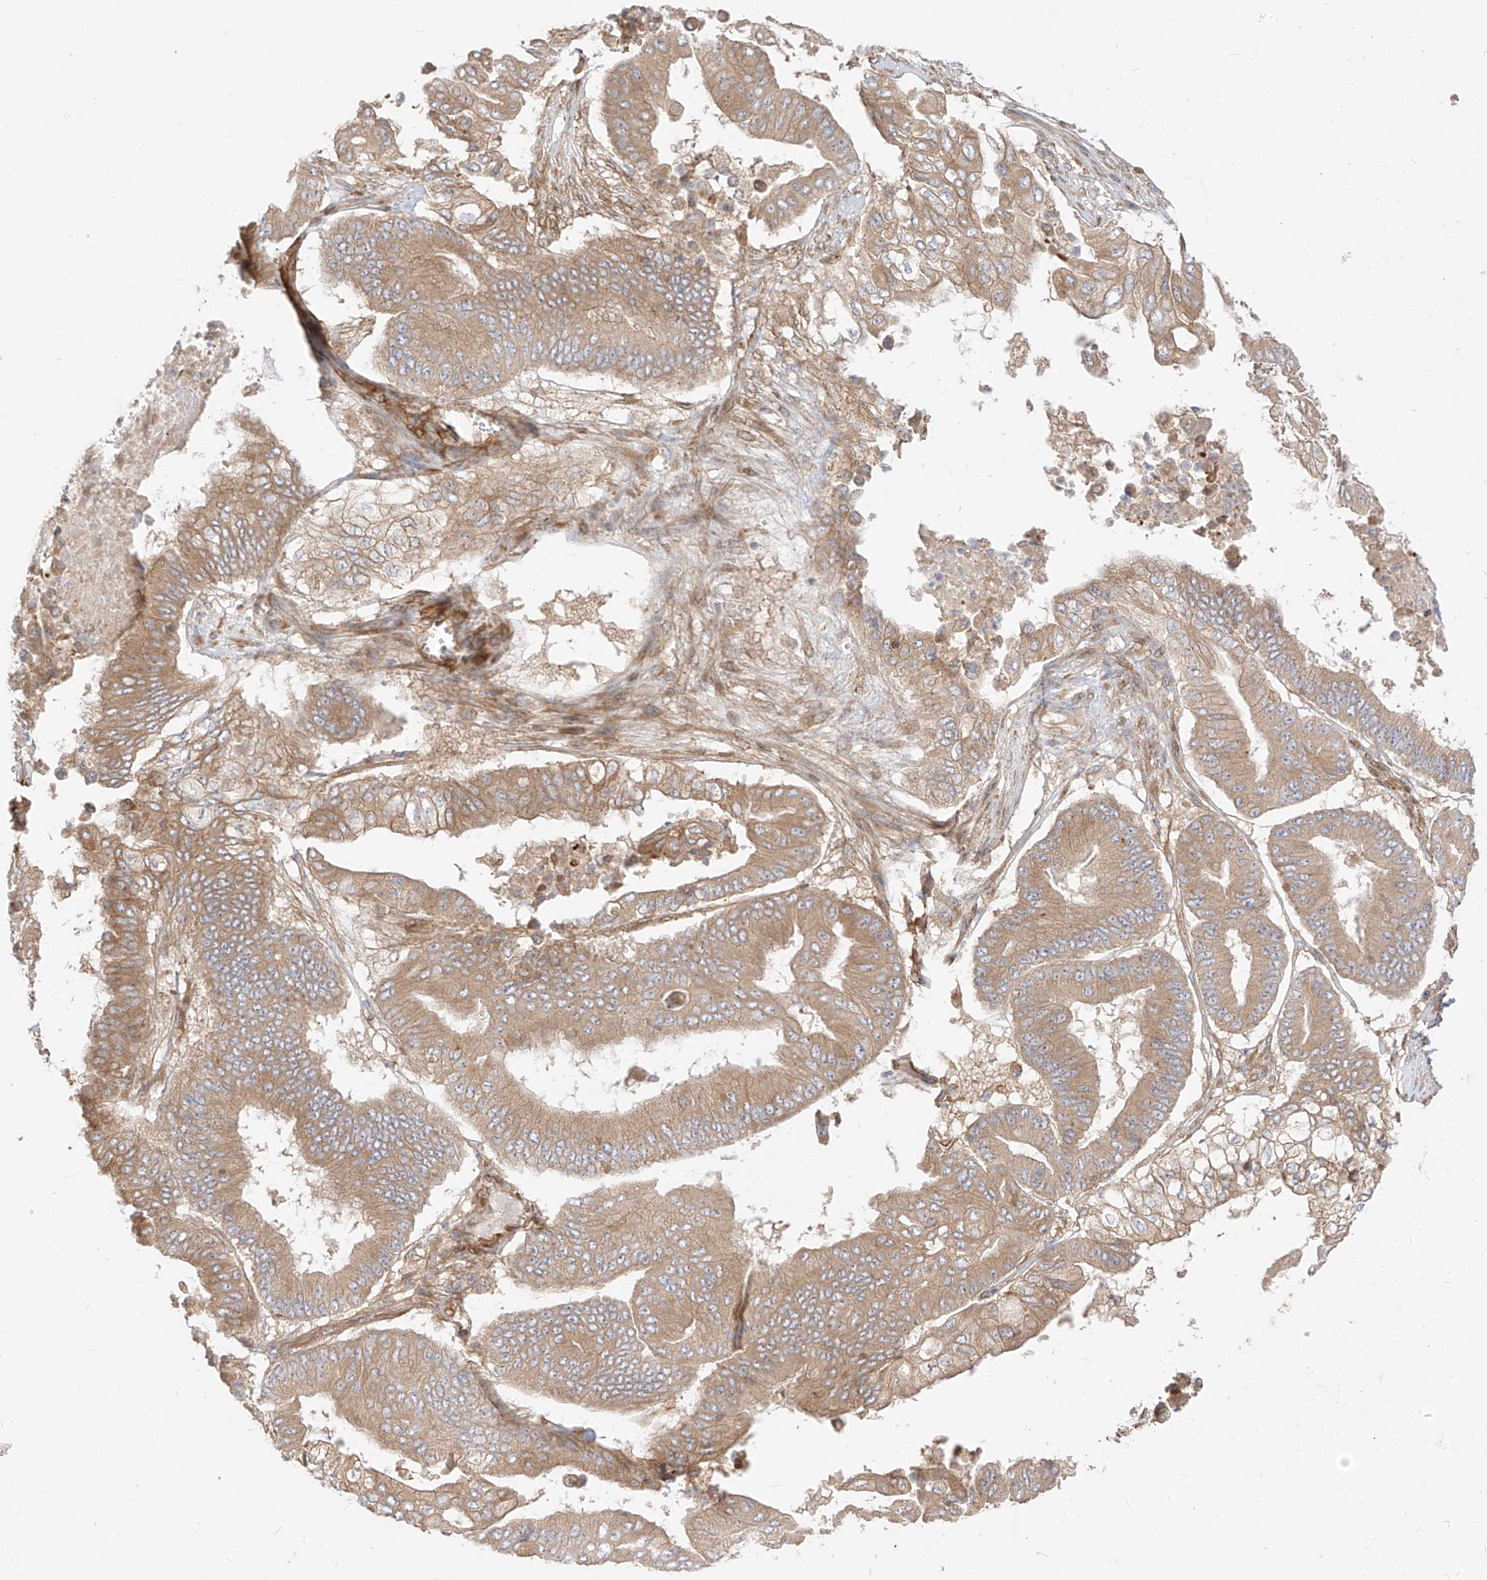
{"staining": {"intensity": "moderate", "quantity": ">75%", "location": "cytoplasmic/membranous"}, "tissue": "pancreatic cancer", "cell_type": "Tumor cells", "image_type": "cancer", "snomed": [{"axis": "morphology", "description": "Adenocarcinoma, NOS"}, {"axis": "topography", "description": "Pancreas"}], "caption": "Immunohistochemistry (DAB (3,3'-diaminobenzidine)) staining of human pancreatic cancer reveals moderate cytoplasmic/membranous protein staining in about >75% of tumor cells.", "gene": "PLCL1", "patient": {"sex": "female", "age": 77}}